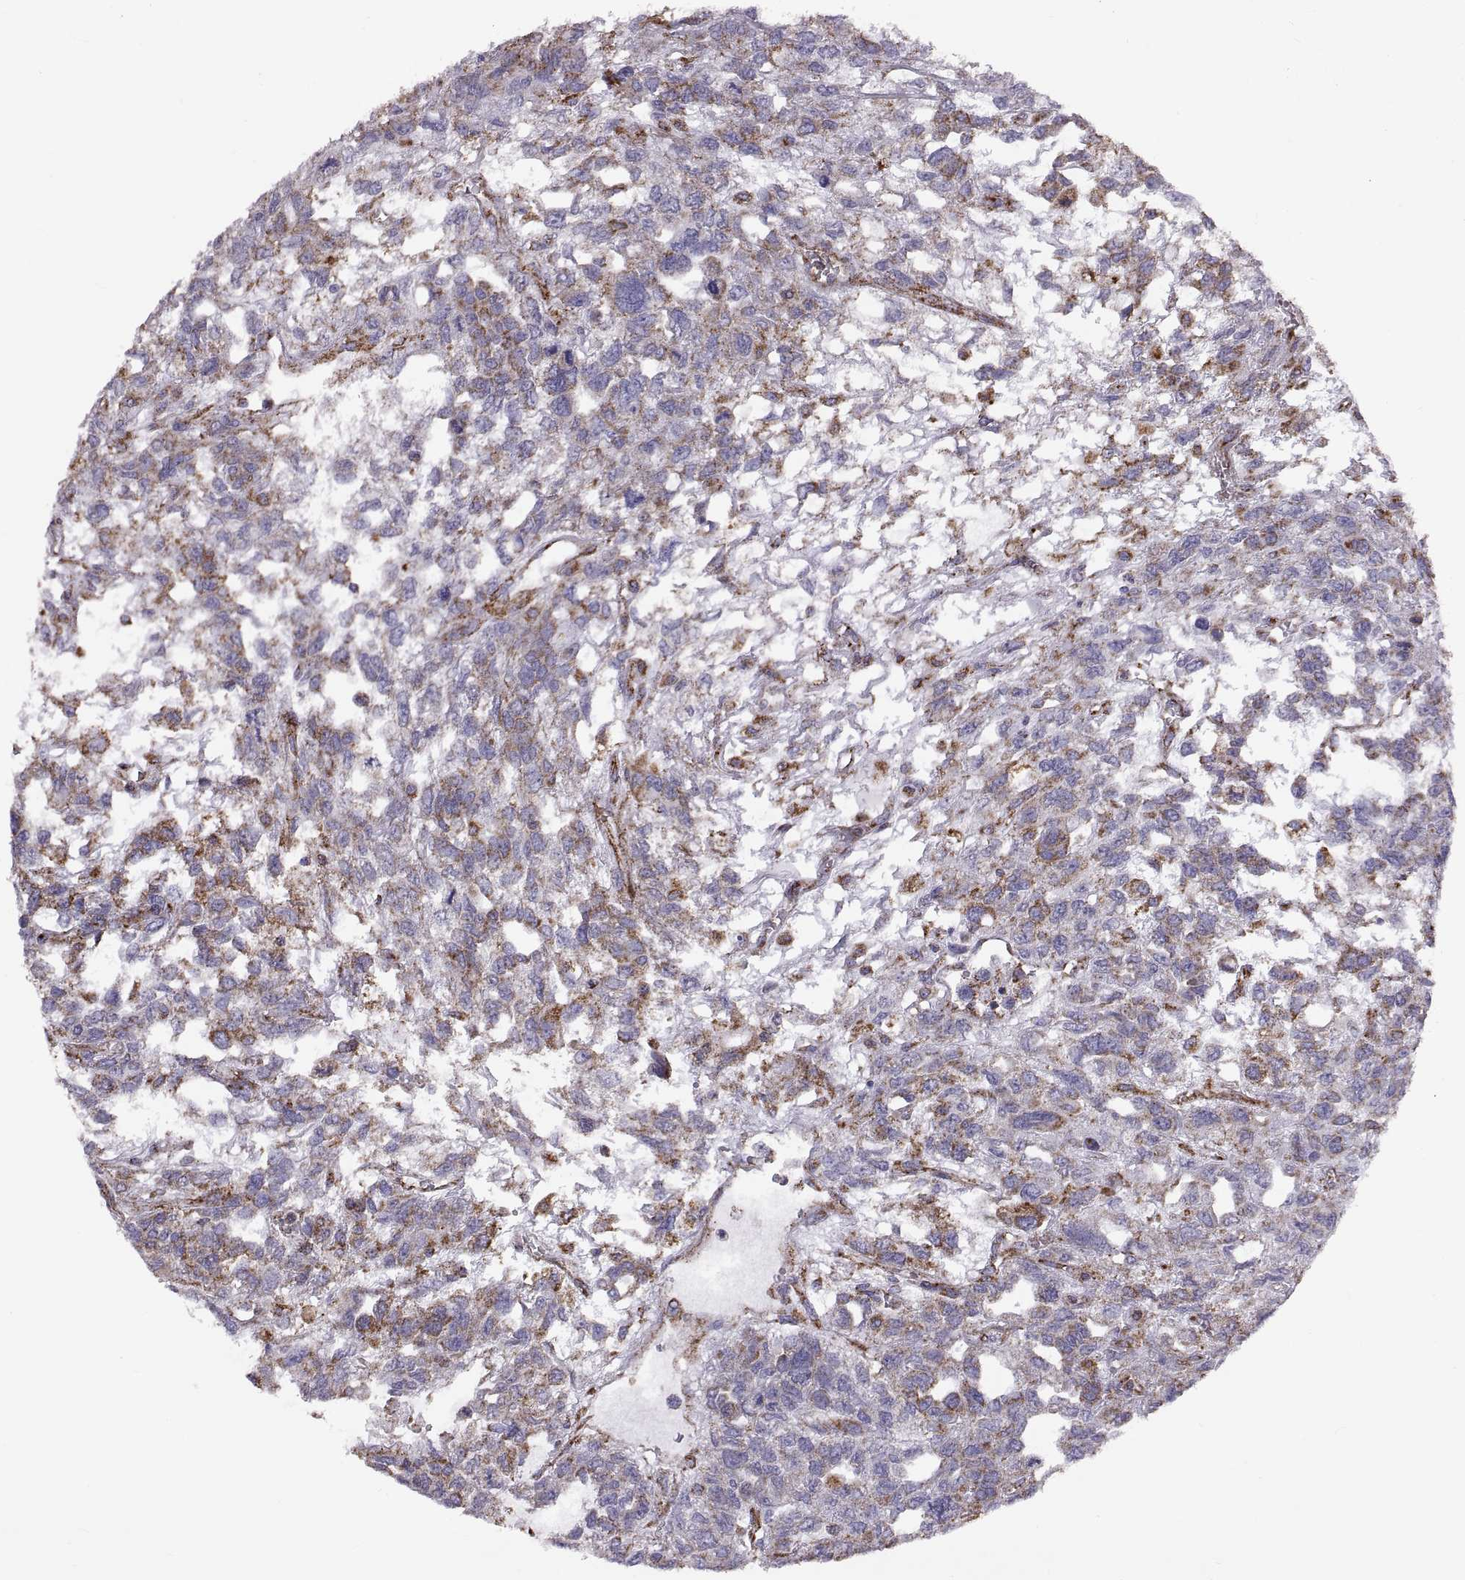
{"staining": {"intensity": "strong", "quantity": ">75%", "location": "cytoplasmic/membranous"}, "tissue": "testis cancer", "cell_type": "Tumor cells", "image_type": "cancer", "snomed": [{"axis": "morphology", "description": "Seminoma, NOS"}, {"axis": "topography", "description": "Testis"}], "caption": "Testis seminoma stained with a brown dye exhibits strong cytoplasmic/membranous positive expression in about >75% of tumor cells.", "gene": "ARSD", "patient": {"sex": "male", "age": 52}}